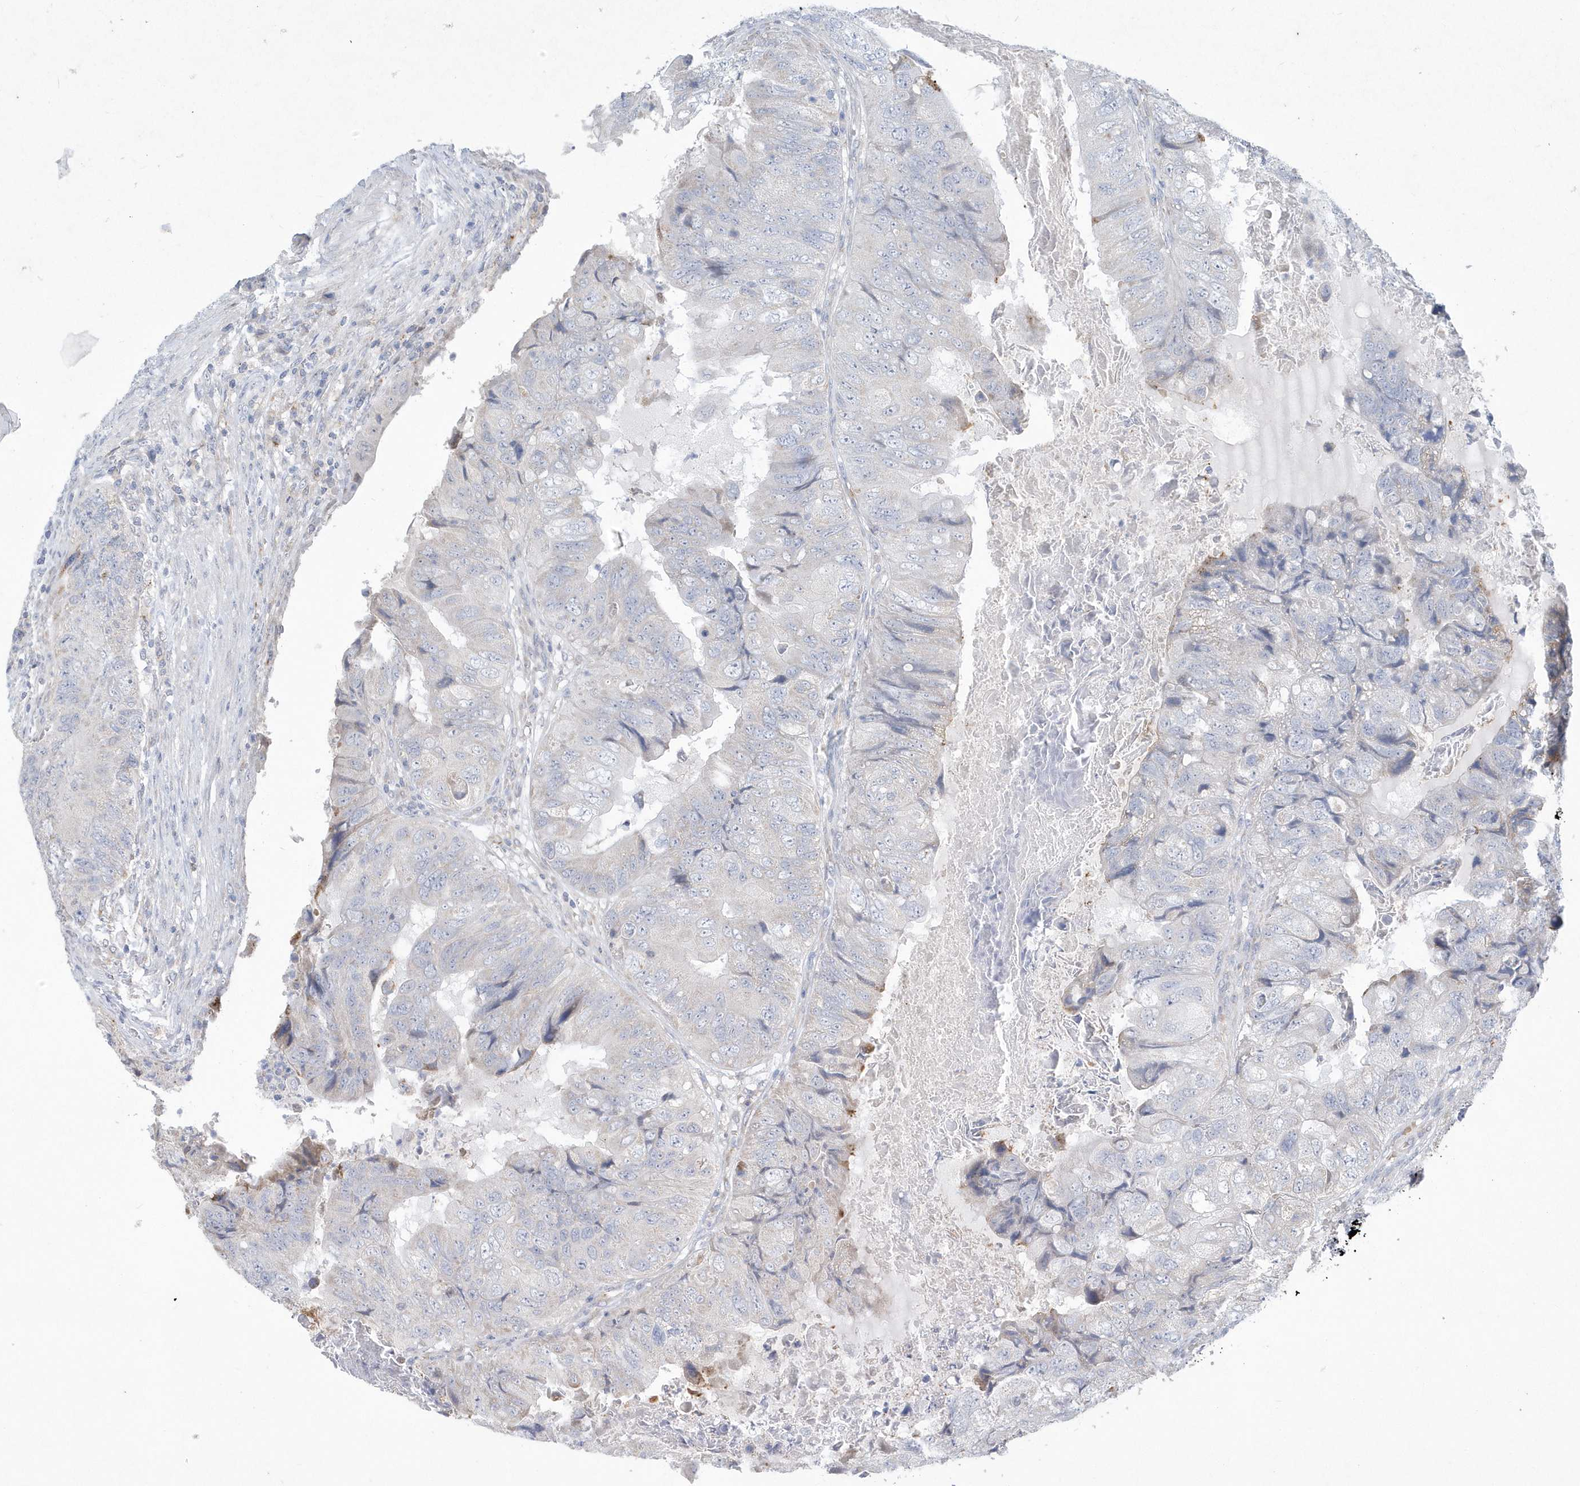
{"staining": {"intensity": "negative", "quantity": "none", "location": "none"}, "tissue": "colorectal cancer", "cell_type": "Tumor cells", "image_type": "cancer", "snomed": [{"axis": "morphology", "description": "Adenocarcinoma, NOS"}, {"axis": "topography", "description": "Rectum"}], "caption": "The image exhibits no significant expression in tumor cells of colorectal adenocarcinoma. The staining was performed using DAB to visualize the protein expression in brown, while the nuclei were stained in blue with hematoxylin (Magnification: 20x).", "gene": "TSPEAR", "patient": {"sex": "male", "age": 63}}